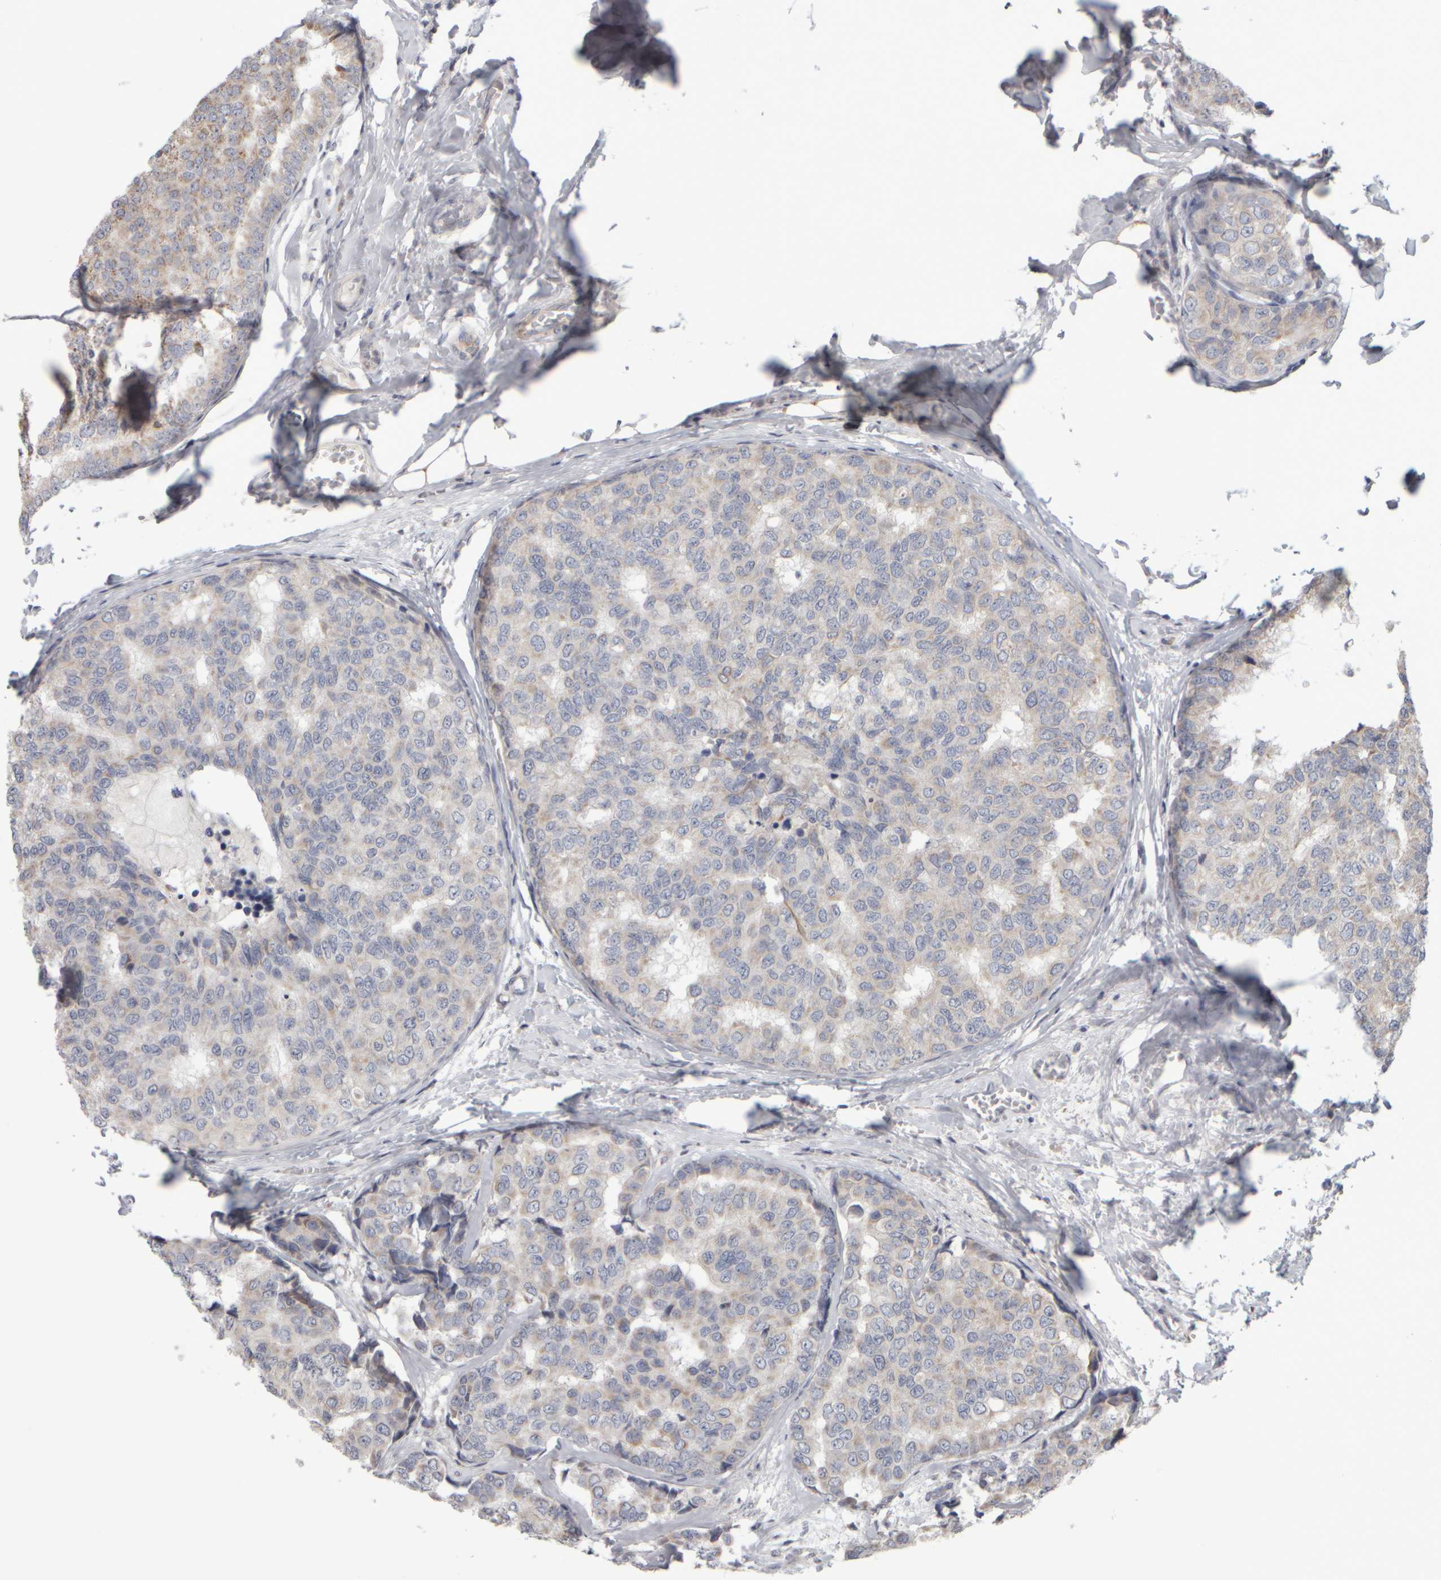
{"staining": {"intensity": "weak", "quantity": "<25%", "location": "cytoplasmic/membranous"}, "tissue": "breast cancer", "cell_type": "Tumor cells", "image_type": "cancer", "snomed": [{"axis": "morphology", "description": "Normal tissue, NOS"}, {"axis": "morphology", "description": "Duct carcinoma"}, {"axis": "topography", "description": "Breast"}], "caption": "Immunohistochemistry (IHC) of invasive ductal carcinoma (breast) reveals no expression in tumor cells. The staining is performed using DAB (3,3'-diaminobenzidine) brown chromogen with nuclei counter-stained in using hematoxylin.", "gene": "SCO1", "patient": {"sex": "female", "age": 43}}